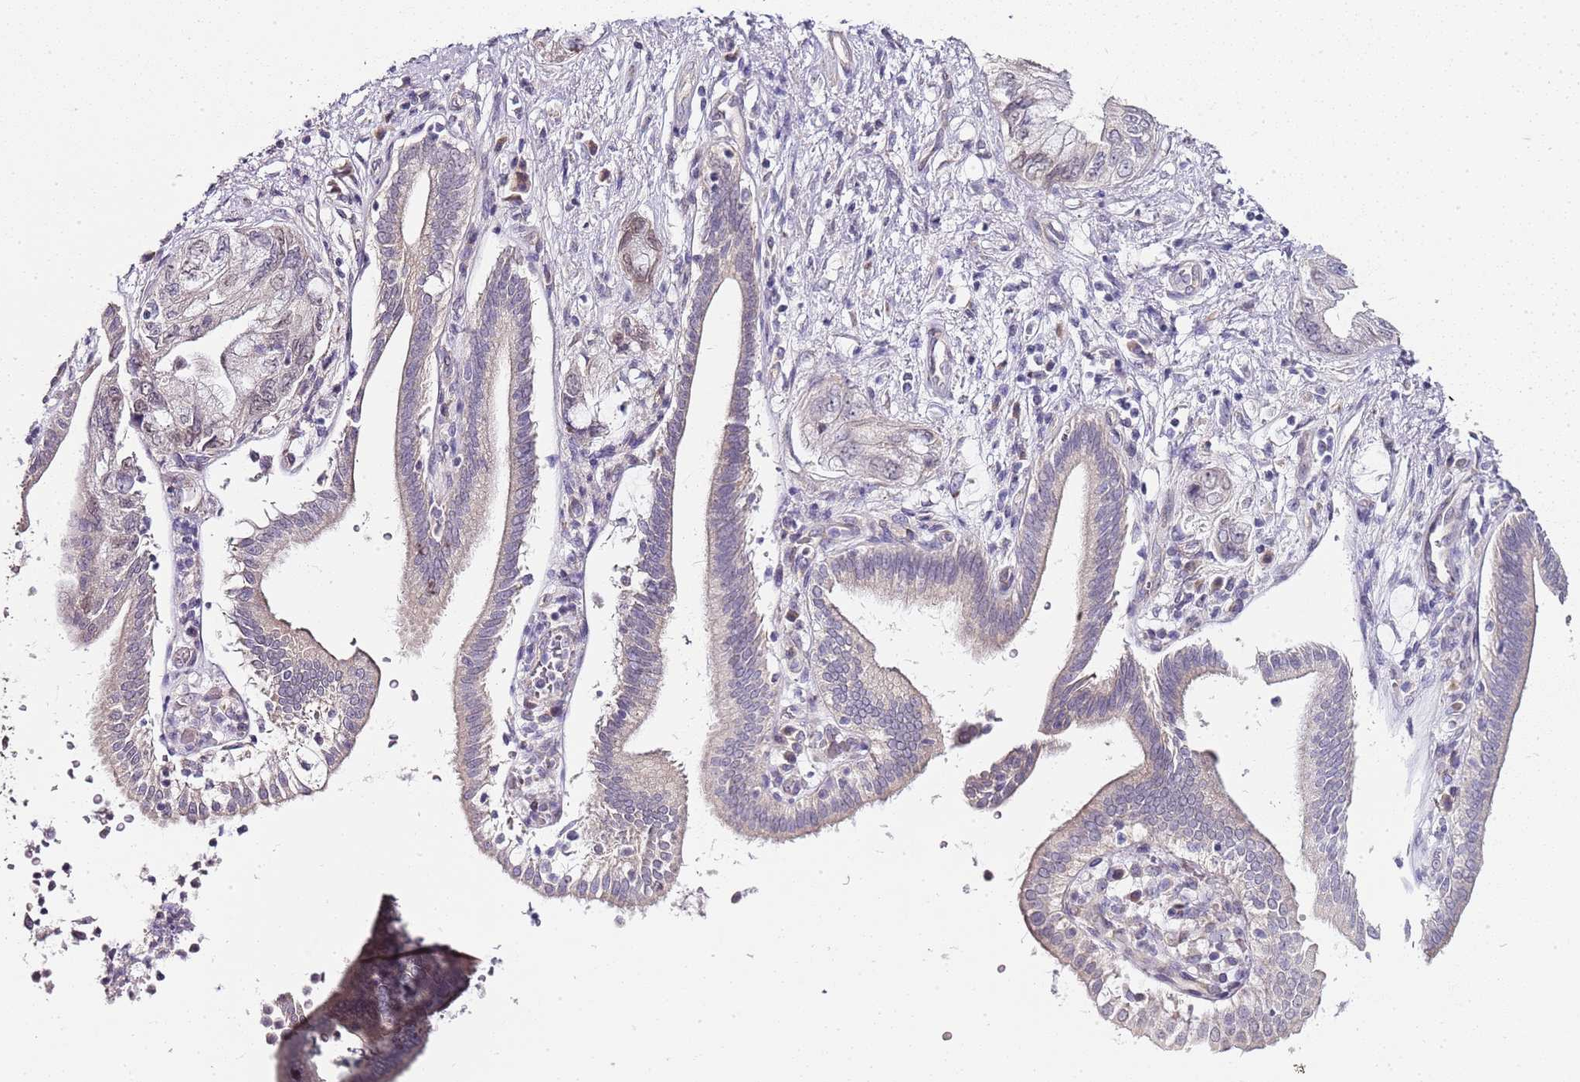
{"staining": {"intensity": "negative", "quantity": "none", "location": "none"}, "tissue": "pancreatic cancer", "cell_type": "Tumor cells", "image_type": "cancer", "snomed": [{"axis": "morphology", "description": "Adenocarcinoma, NOS"}, {"axis": "topography", "description": "Pancreas"}], "caption": "DAB immunohistochemical staining of pancreatic cancer displays no significant staining in tumor cells.", "gene": "TBC1D9", "patient": {"sex": "female", "age": 73}}